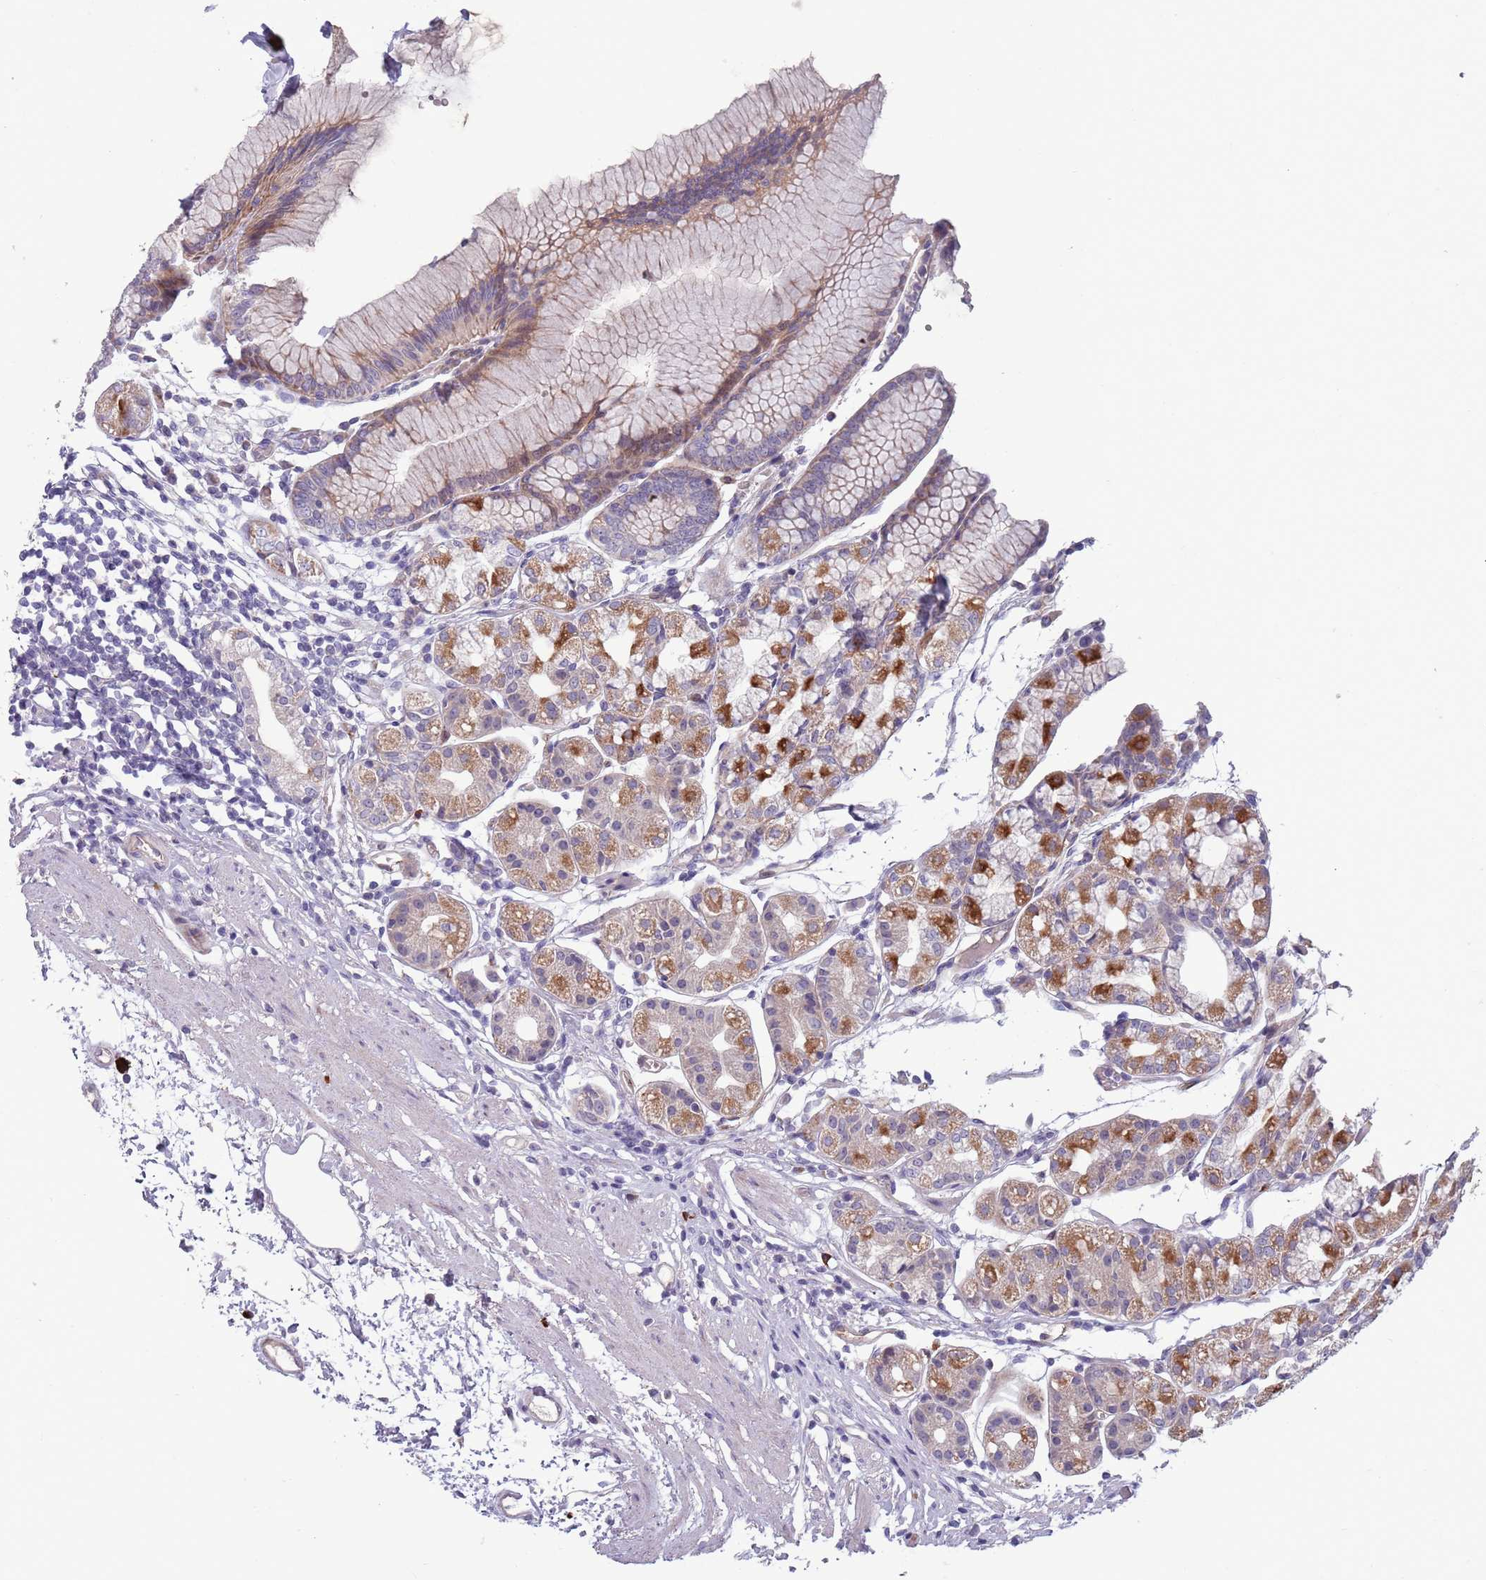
{"staining": {"intensity": "strong", "quantity": "<25%", "location": "cytoplasmic/membranous"}, "tissue": "stomach", "cell_type": "Glandular cells", "image_type": "normal", "snomed": [{"axis": "morphology", "description": "Normal tissue, NOS"}, {"axis": "topography", "description": "Stomach"}], "caption": "Protein expression analysis of benign stomach displays strong cytoplasmic/membranous positivity in approximately <25% of glandular cells.", "gene": "TYW1B", "patient": {"sex": "female", "age": 57}}